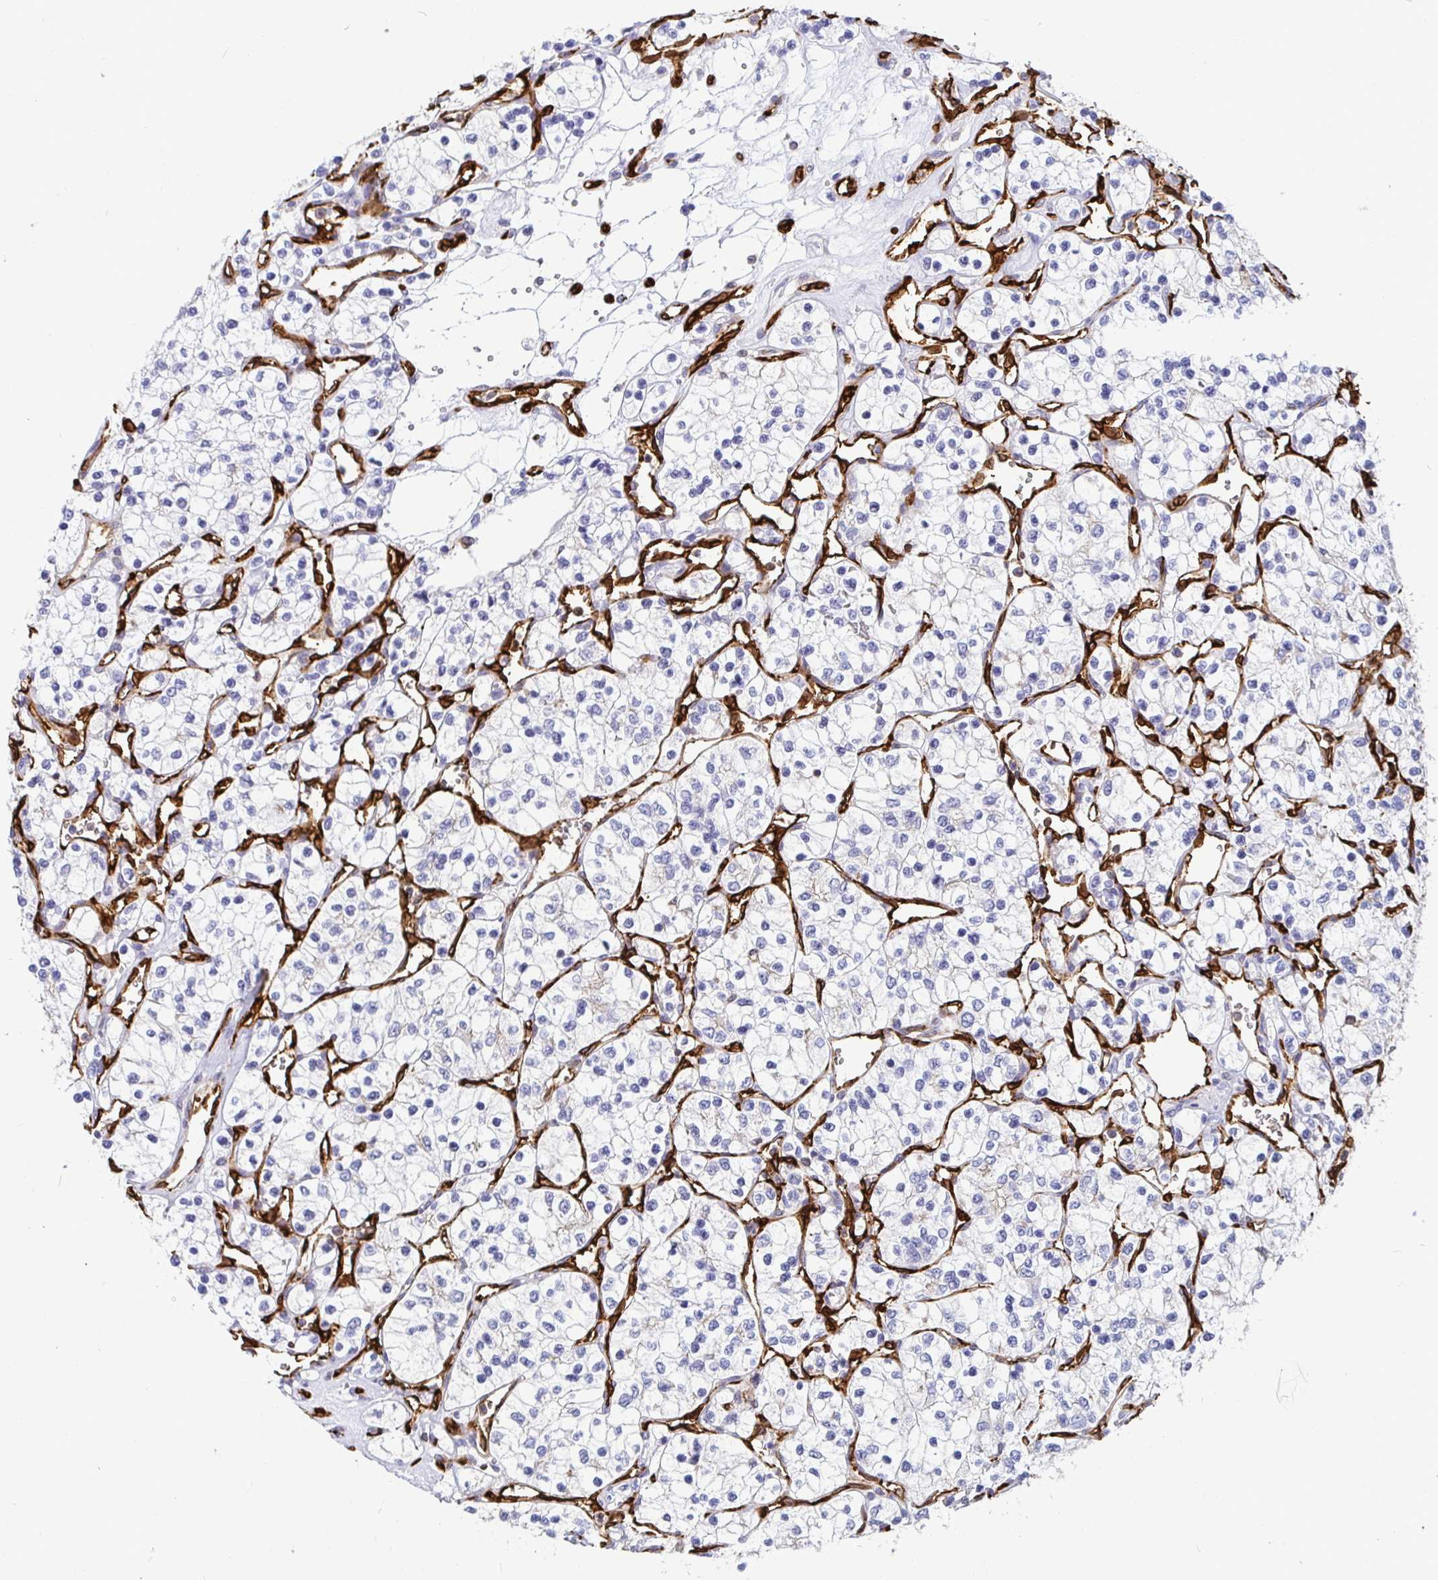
{"staining": {"intensity": "negative", "quantity": "none", "location": "none"}, "tissue": "renal cancer", "cell_type": "Tumor cells", "image_type": "cancer", "snomed": [{"axis": "morphology", "description": "Adenocarcinoma, NOS"}, {"axis": "topography", "description": "Kidney"}], "caption": "Immunohistochemical staining of human renal adenocarcinoma shows no significant expression in tumor cells. Nuclei are stained in blue.", "gene": "TP53I11", "patient": {"sex": "female", "age": 69}}